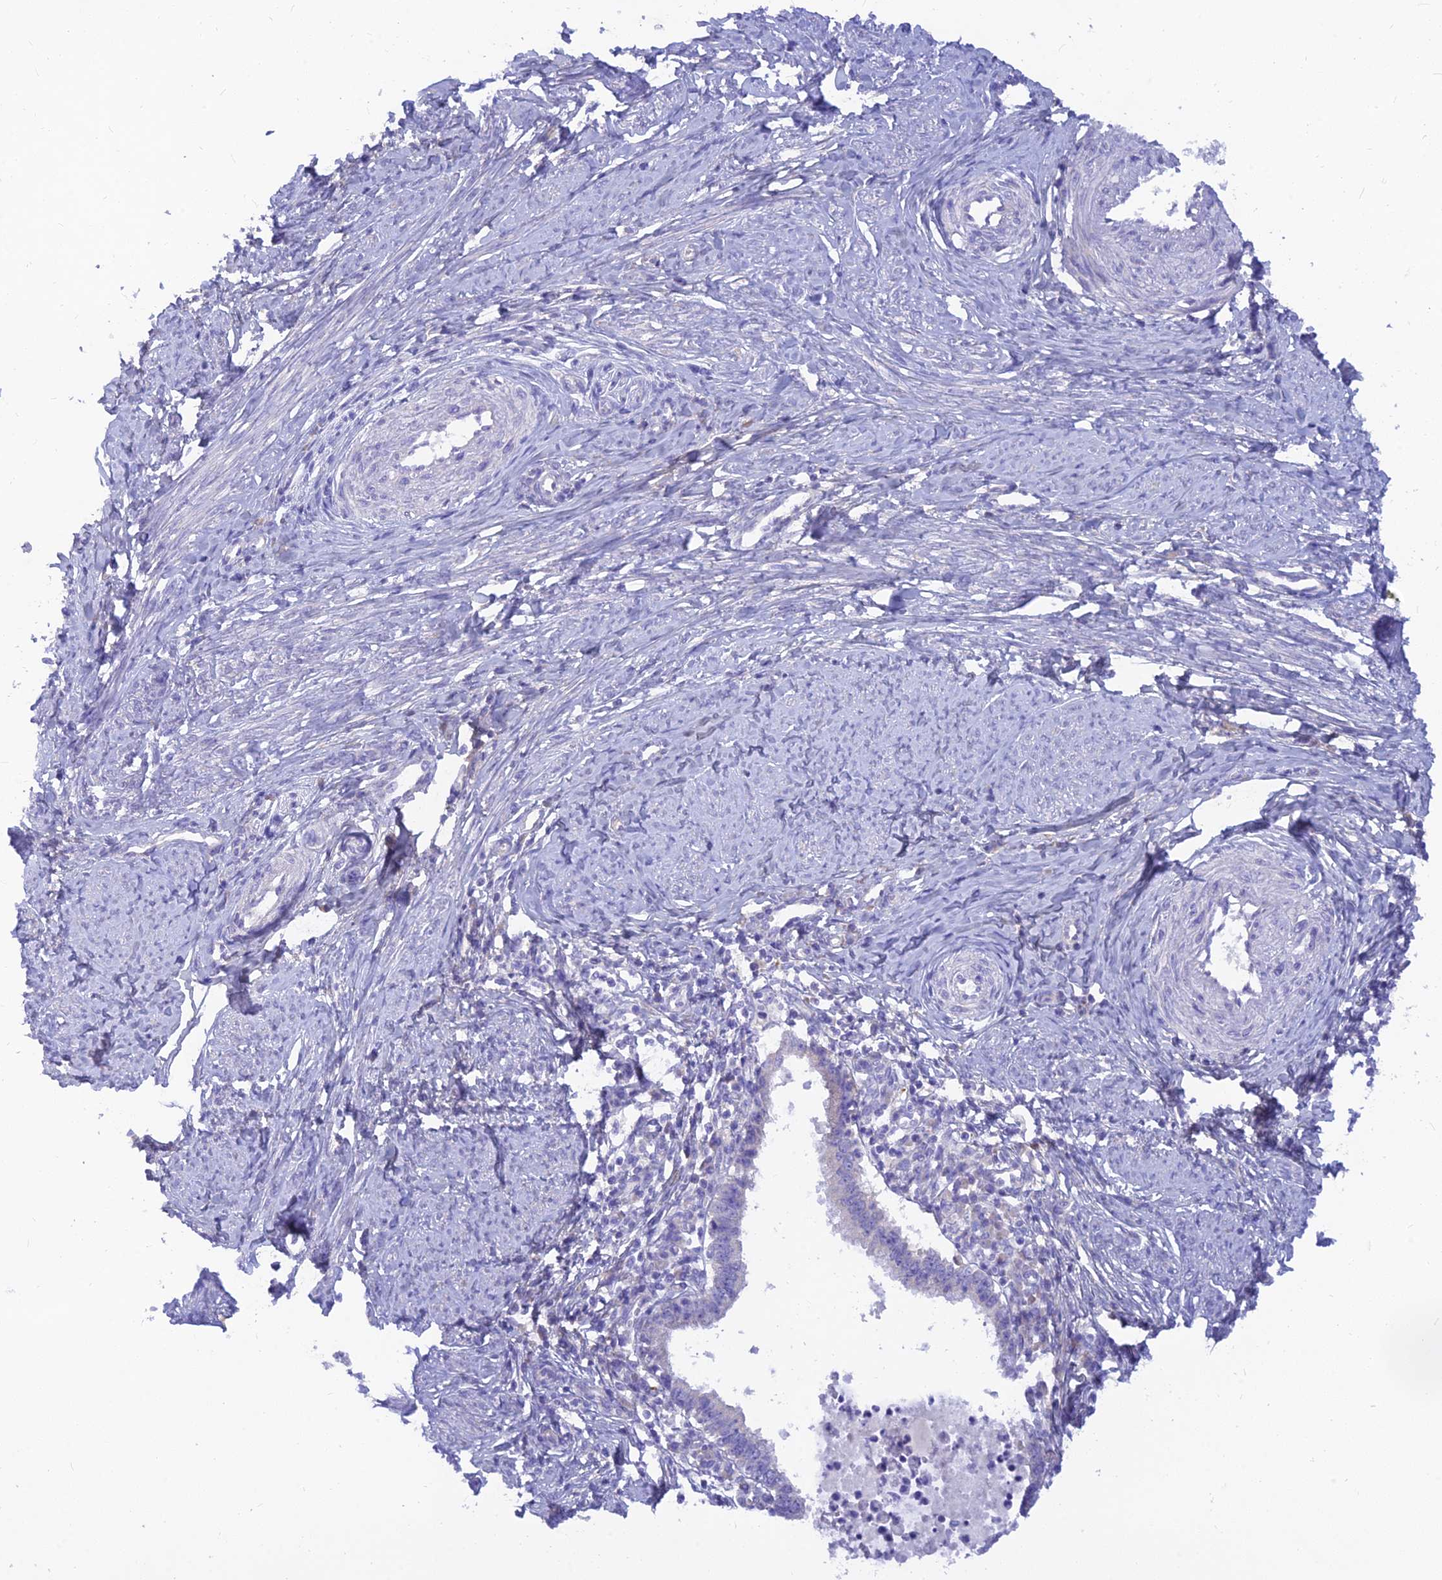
{"staining": {"intensity": "negative", "quantity": "none", "location": "none"}, "tissue": "cervical cancer", "cell_type": "Tumor cells", "image_type": "cancer", "snomed": [{"axis": "morphology", "description": "Adenocarcinoma, NOS"}, {"axis": "topography", "description": "Cervix"}], "caption": "Micrograph shows no protein expression in tumor cells of cervical cancer (adenocarcinoma) tissue.", "gene": "TMEM30B", "patient": {"sex": "female", "age": 36}}